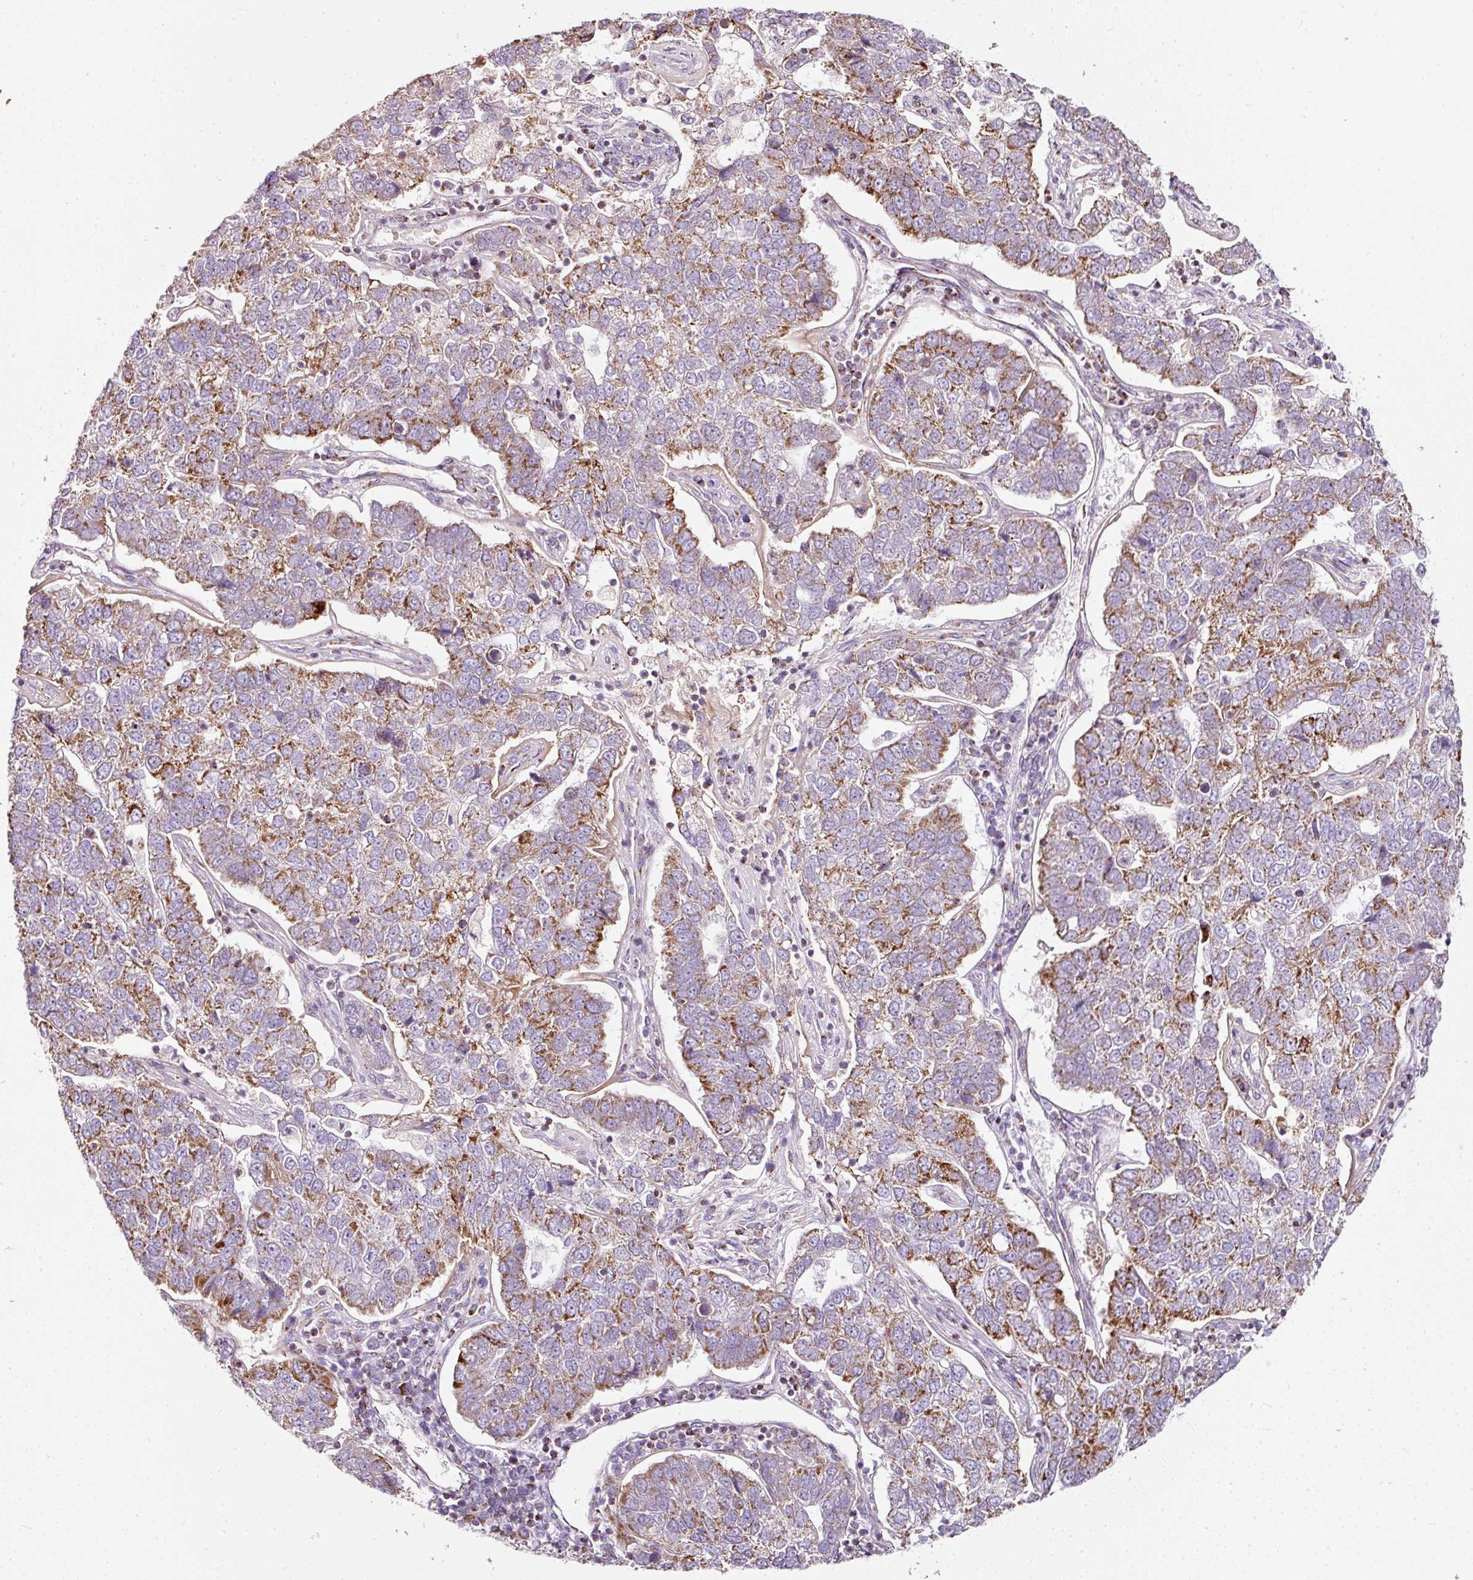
{"staining": {"intensity": "moderate", "quantity": "25%-75%", "location": "cytoplasmic/membranous"}, "tissue": "pancreatic cancer", "cell_type": "Tumor cells", "image_type": "cancer", "snomed": [{"axis": "morphology", "description": "Adenocarcinoma, NOS"}, {"axis": "topography", "description": "Pancreas"}], "caption": "Immunohistochemical staining of human pancreatic cancer shows medium levels of moderate cytoplasmic/membranous protein staining in about 25%-75% of tumor cells.", "gene": "SDHA", "patient": {"sex": "female", "age": 61}}